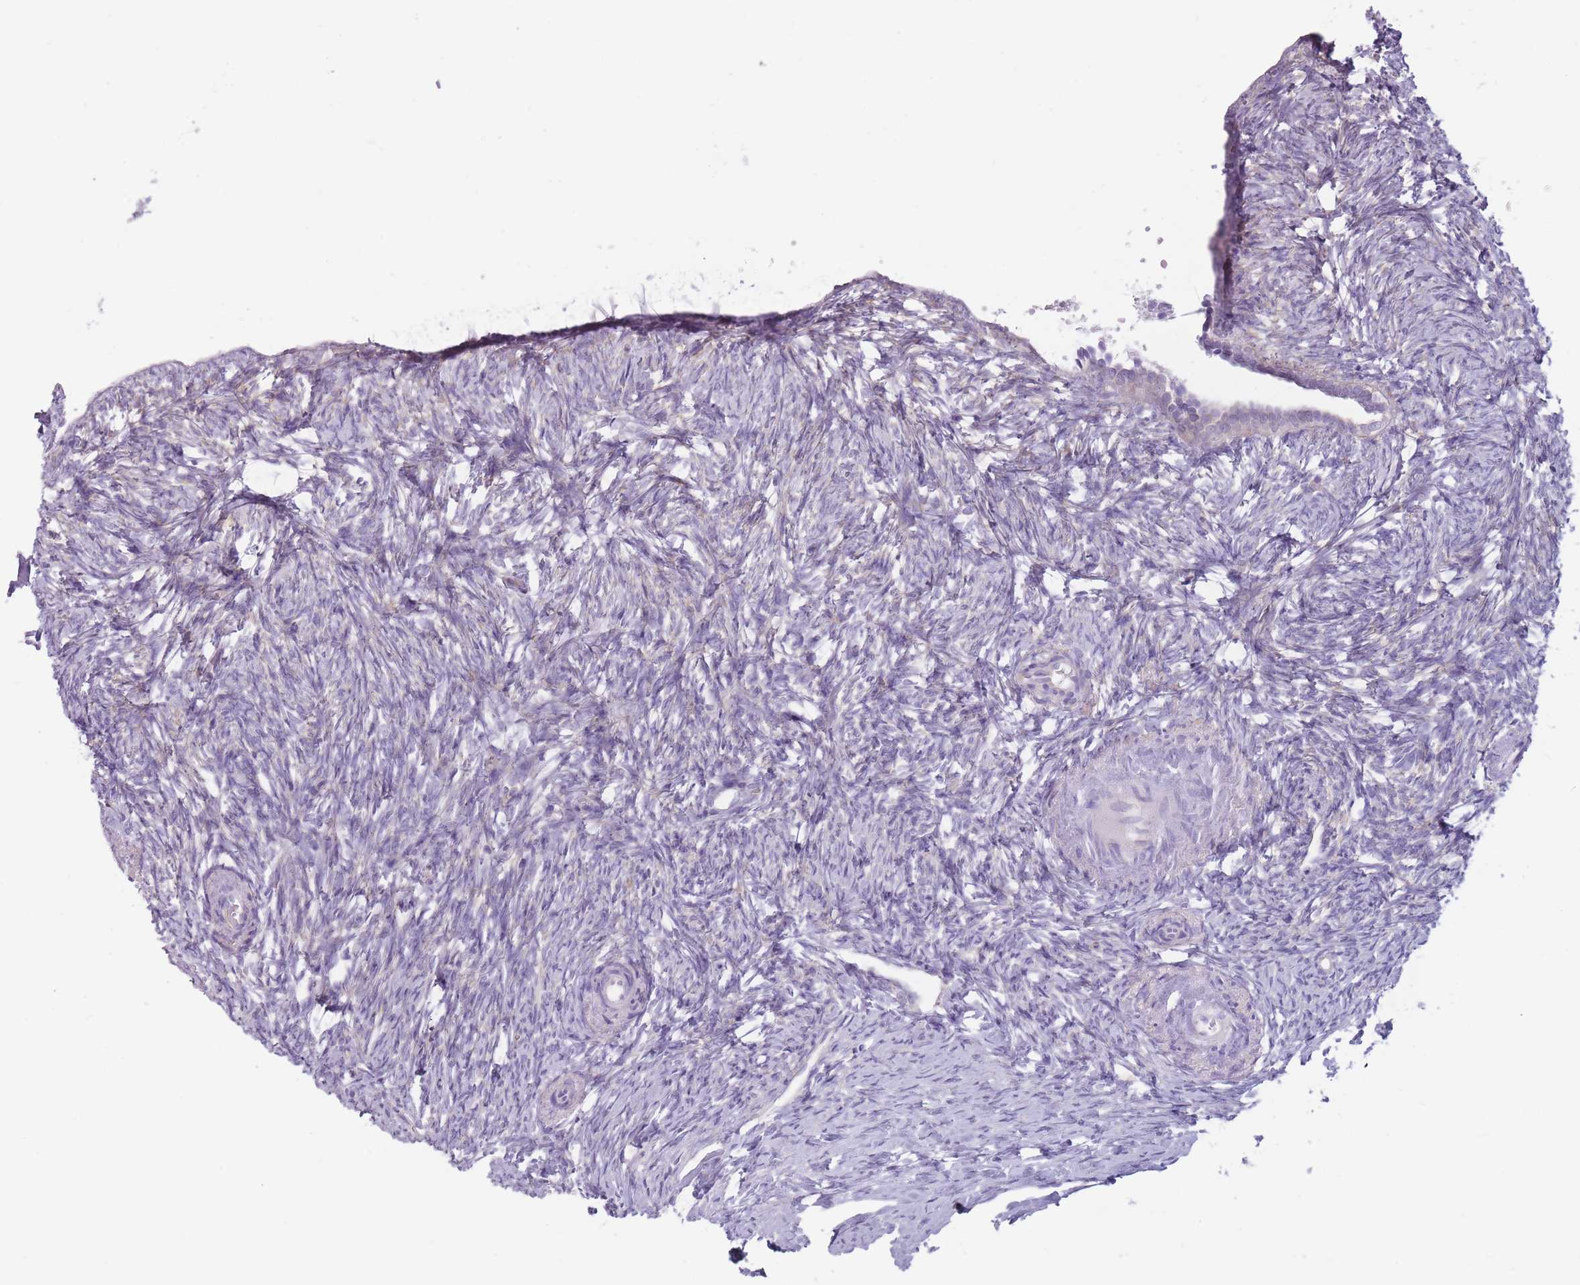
{"staining": {"intensity": "negative", "quantity": "none", "location": "none"}, "tissue": "ovary", "cell_type": "Ovarian stroma cells", "image_type": "normal", "snomed": [{"axis": "morphology", "description": "Normal tissue, NOS"}, {"axis": "topography", "description": "Ovary"}], "caption": "This is an immunohistochemistry histopathology image of unremarkable human ovary. There is no positivity in ovarian stroma cells.", "gene": "RPL18", "patient": {"sex": "female", "age": 51}}